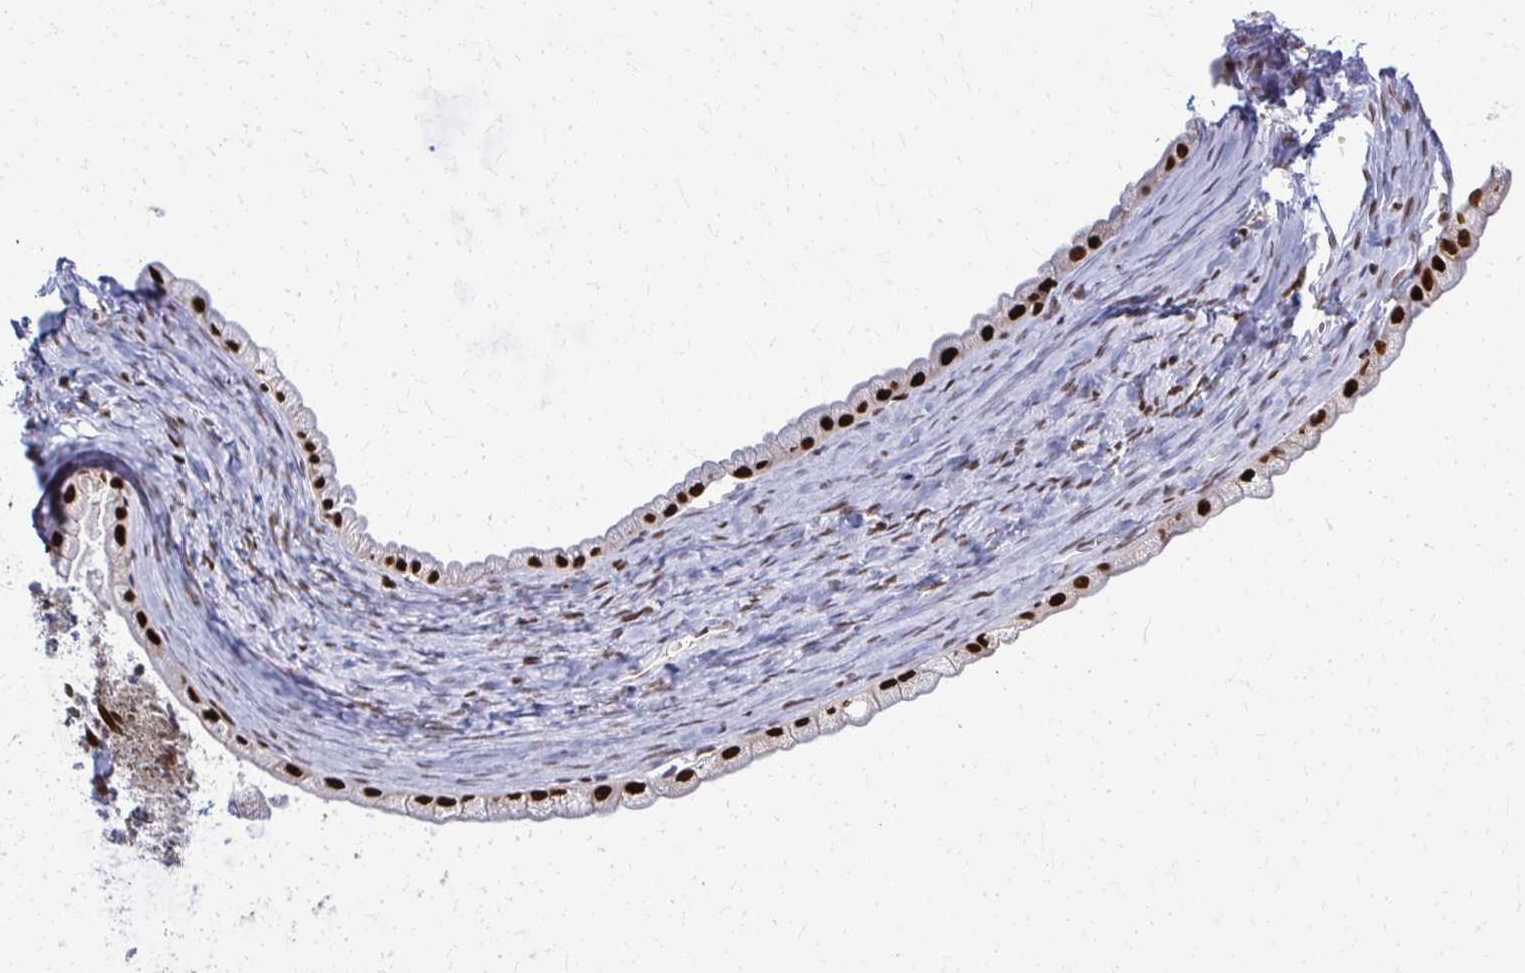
{"staining": {"intensity": "strong", "quantity": ">75%", "location": "nuclear"}, "tissue": "ovarian cancer", "cell_type": "Tumor cells", "image_type": "cancer", "snomed": [{"axis": "morphology", "description": "Cystadenocarcinoma, mucinous, NOS"}, {"axis": "topography", "description": "Ovary"}], "caption": "A brown stain shows strong nuclear staining of a protein in ovarian cancer (mucinous cystadenocarcinoma) tumor cells.", "gene": "ZNF559", "patient": {"sex": "female", "age": 61}}